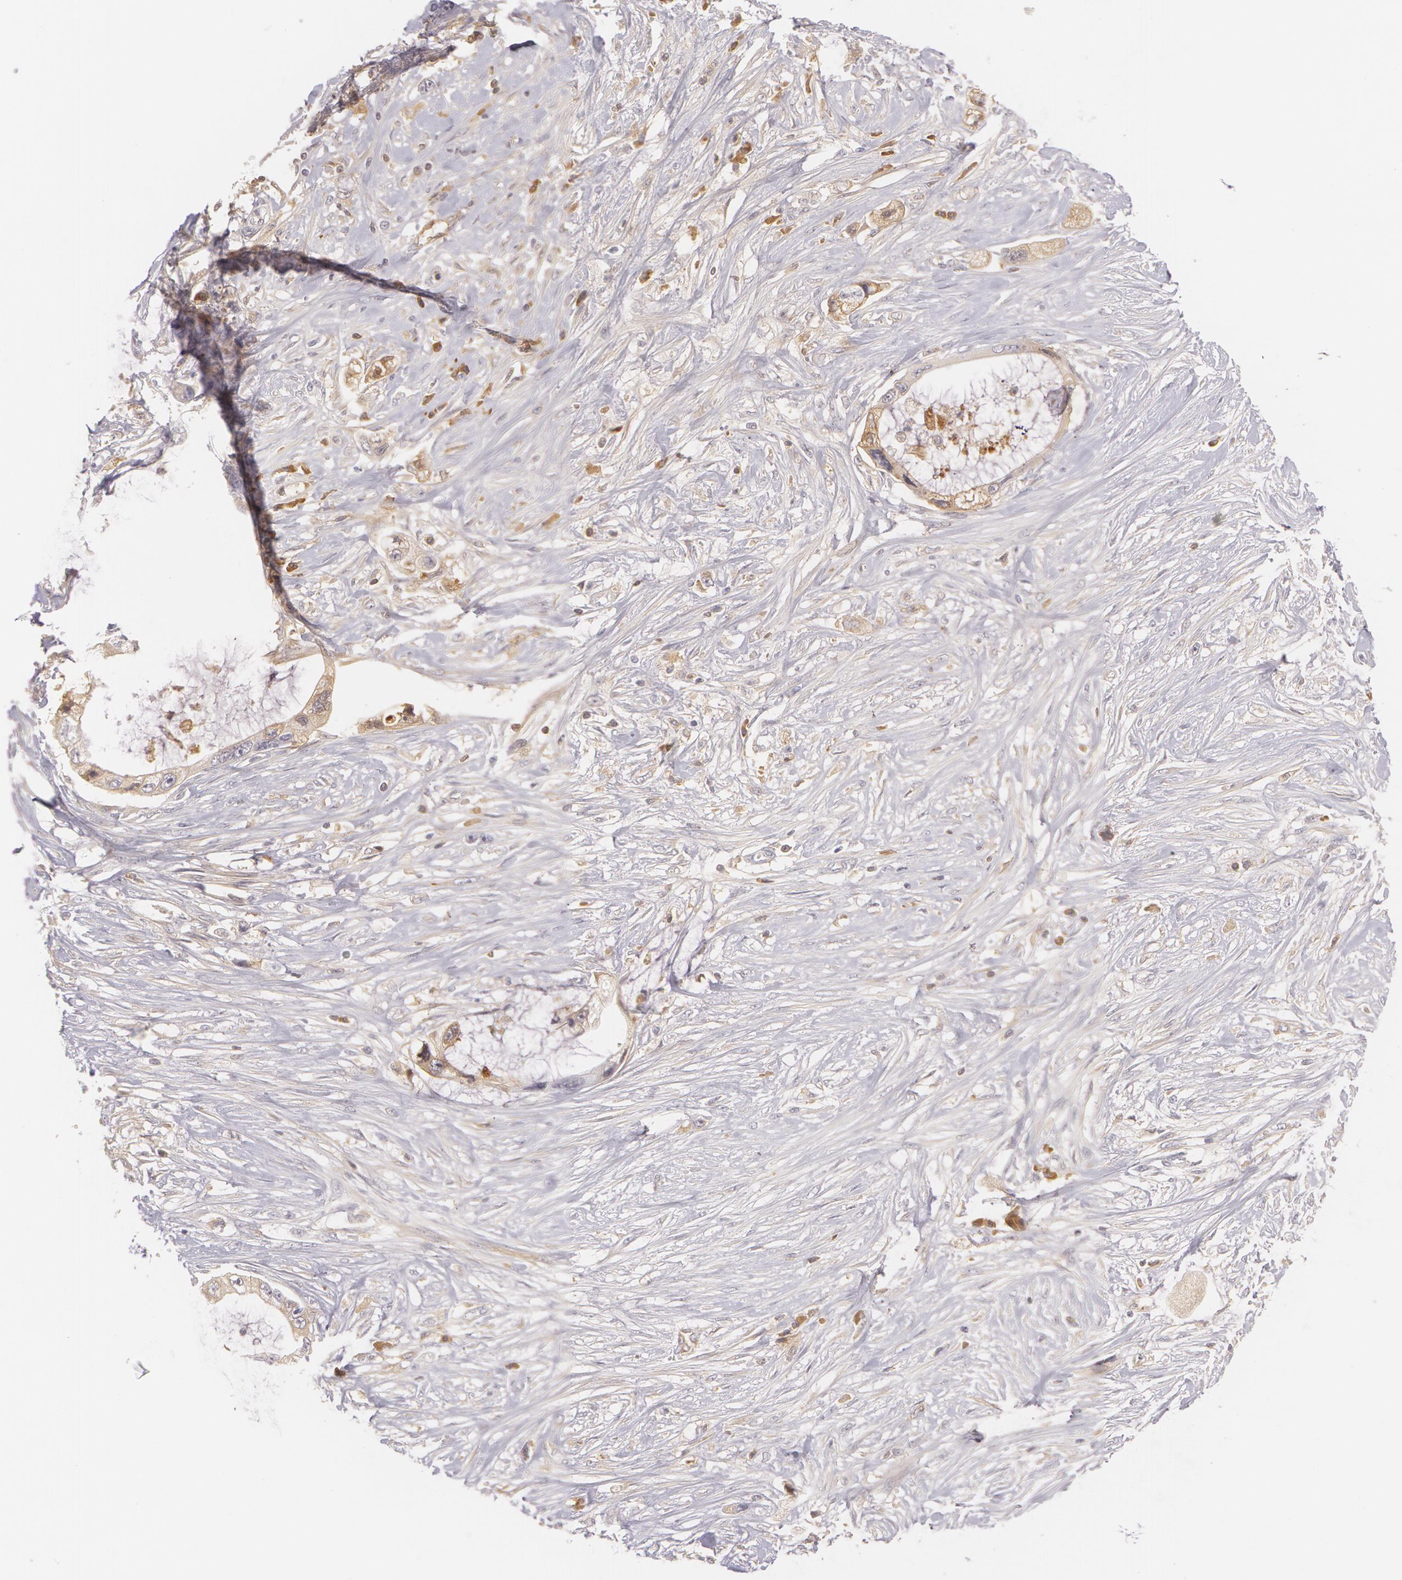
{"staining": {"intensity": "weak", "quantity": "25%-75%", "location": "cytoplasmic/membranous"}, "tissue": "pancreatic cancer", "cell_type": "Tumor cells", "image_type": "cancer", "snomed": [{"axis": "morphology", "description": "Adenocarcinoma, NOS"}, {"axis": "topography", "description": "Pancreas"}, {"axis": "topography", "description": "Stomach, upper"}], "caption": "A high-resolution image shows immunohistochemistry staining of pancreatic cancer (adenocarcinoma), which demonstrates weak cytoplasmic/membranous positivity in approximately 25%-75% of tumor cells.", "gene": "LBP", "patient": {"sex": "male", "age": 77}}